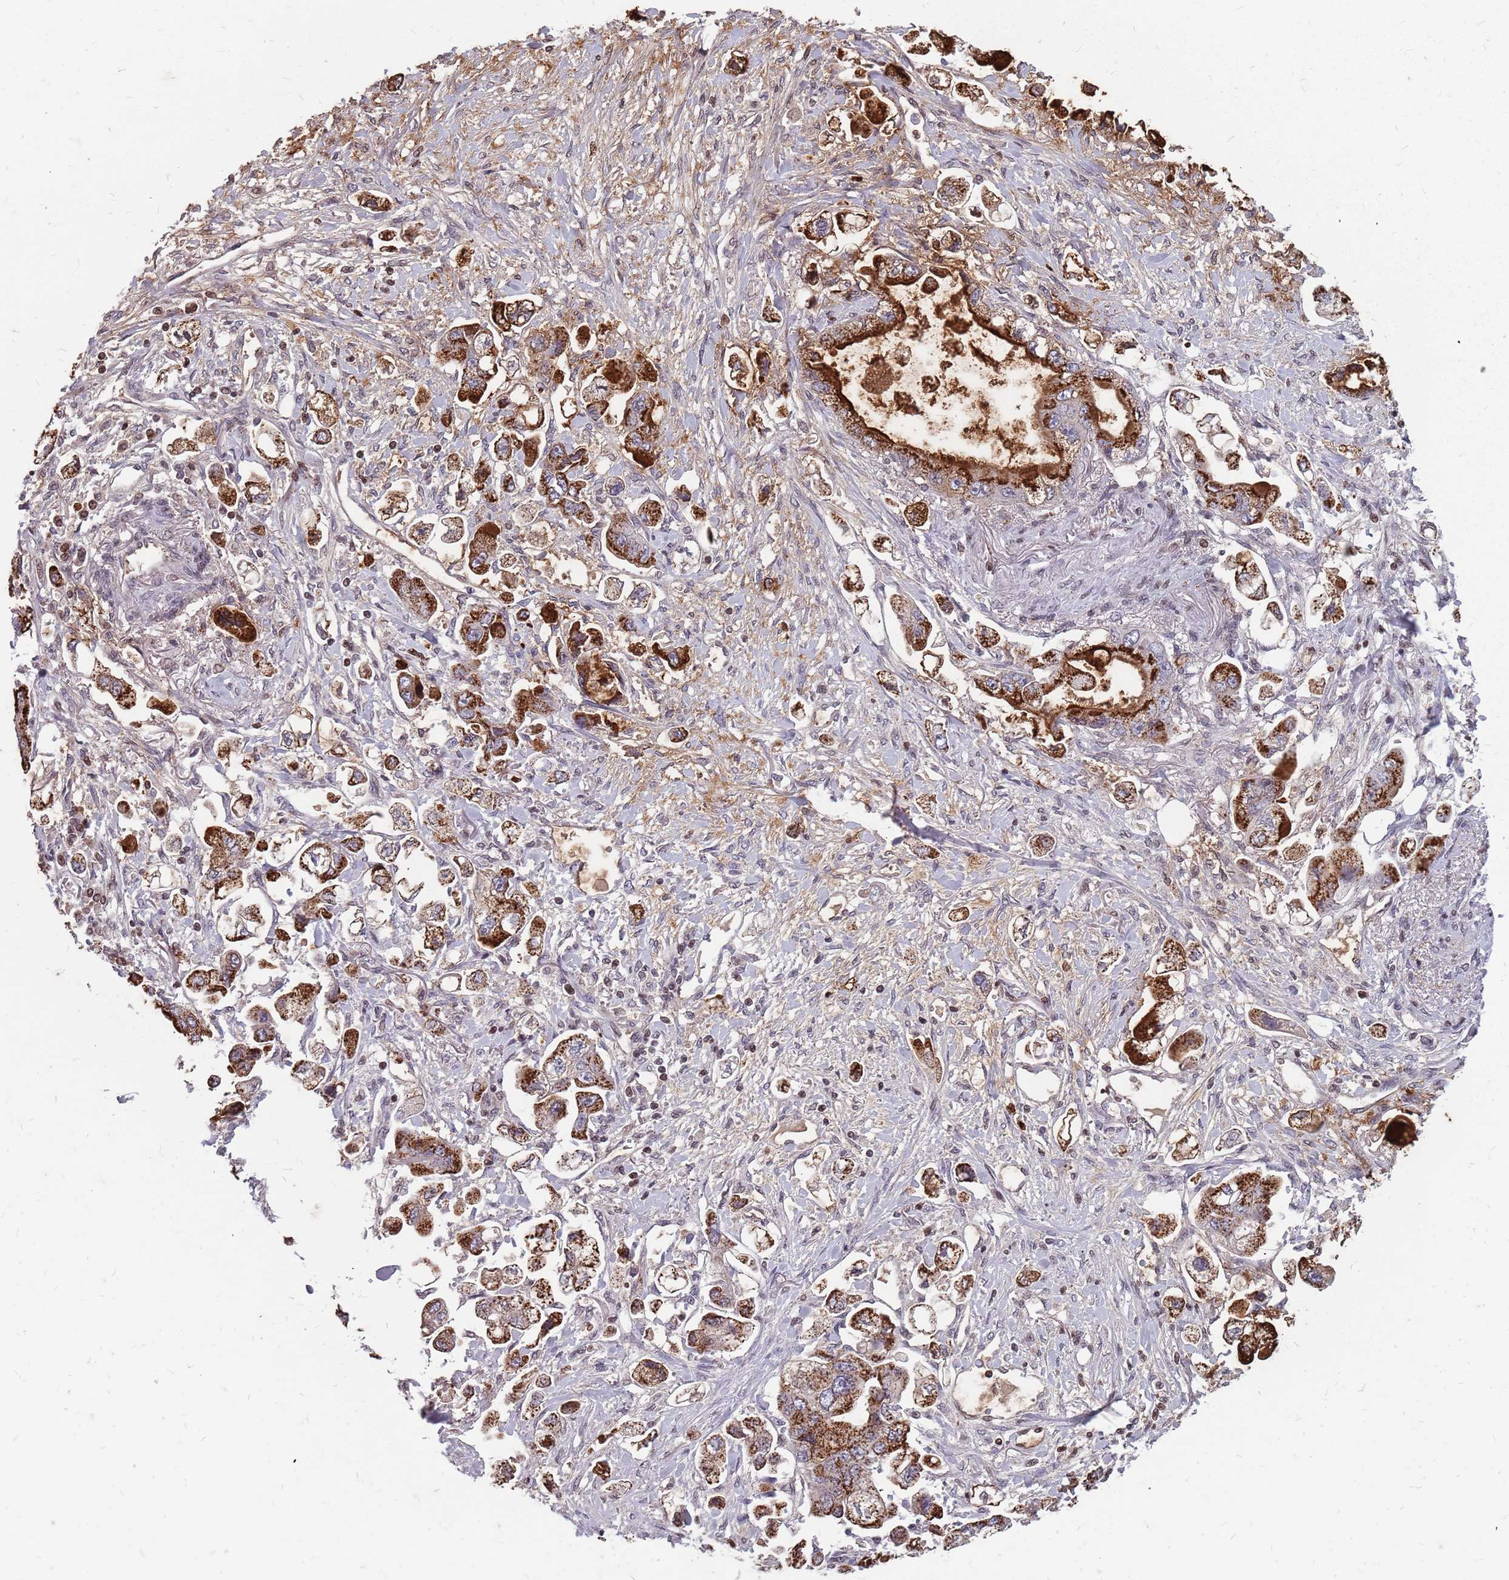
{"staining": {"intensity": "strong", "quantity": ">75%", "location": "cytoplasmic/membranous"}, "tissue": "stomach cancer", "cell_type": "Tumor cells", "image_type": "cancer", "snomed": [{"axis": "morphology", "description": "Adenocarcinoma, NOS"}, {"axis": "topography", "description": "Stomach"}], "caption": "A micrograph showing strong cytoplasmic/membranous positivity in about >75% of tumor cells in stomach cancer, as visualized by brown immunohistochemical staining.", "gene": "NEK6", "patient": {"sex": "male", "age": 62}}